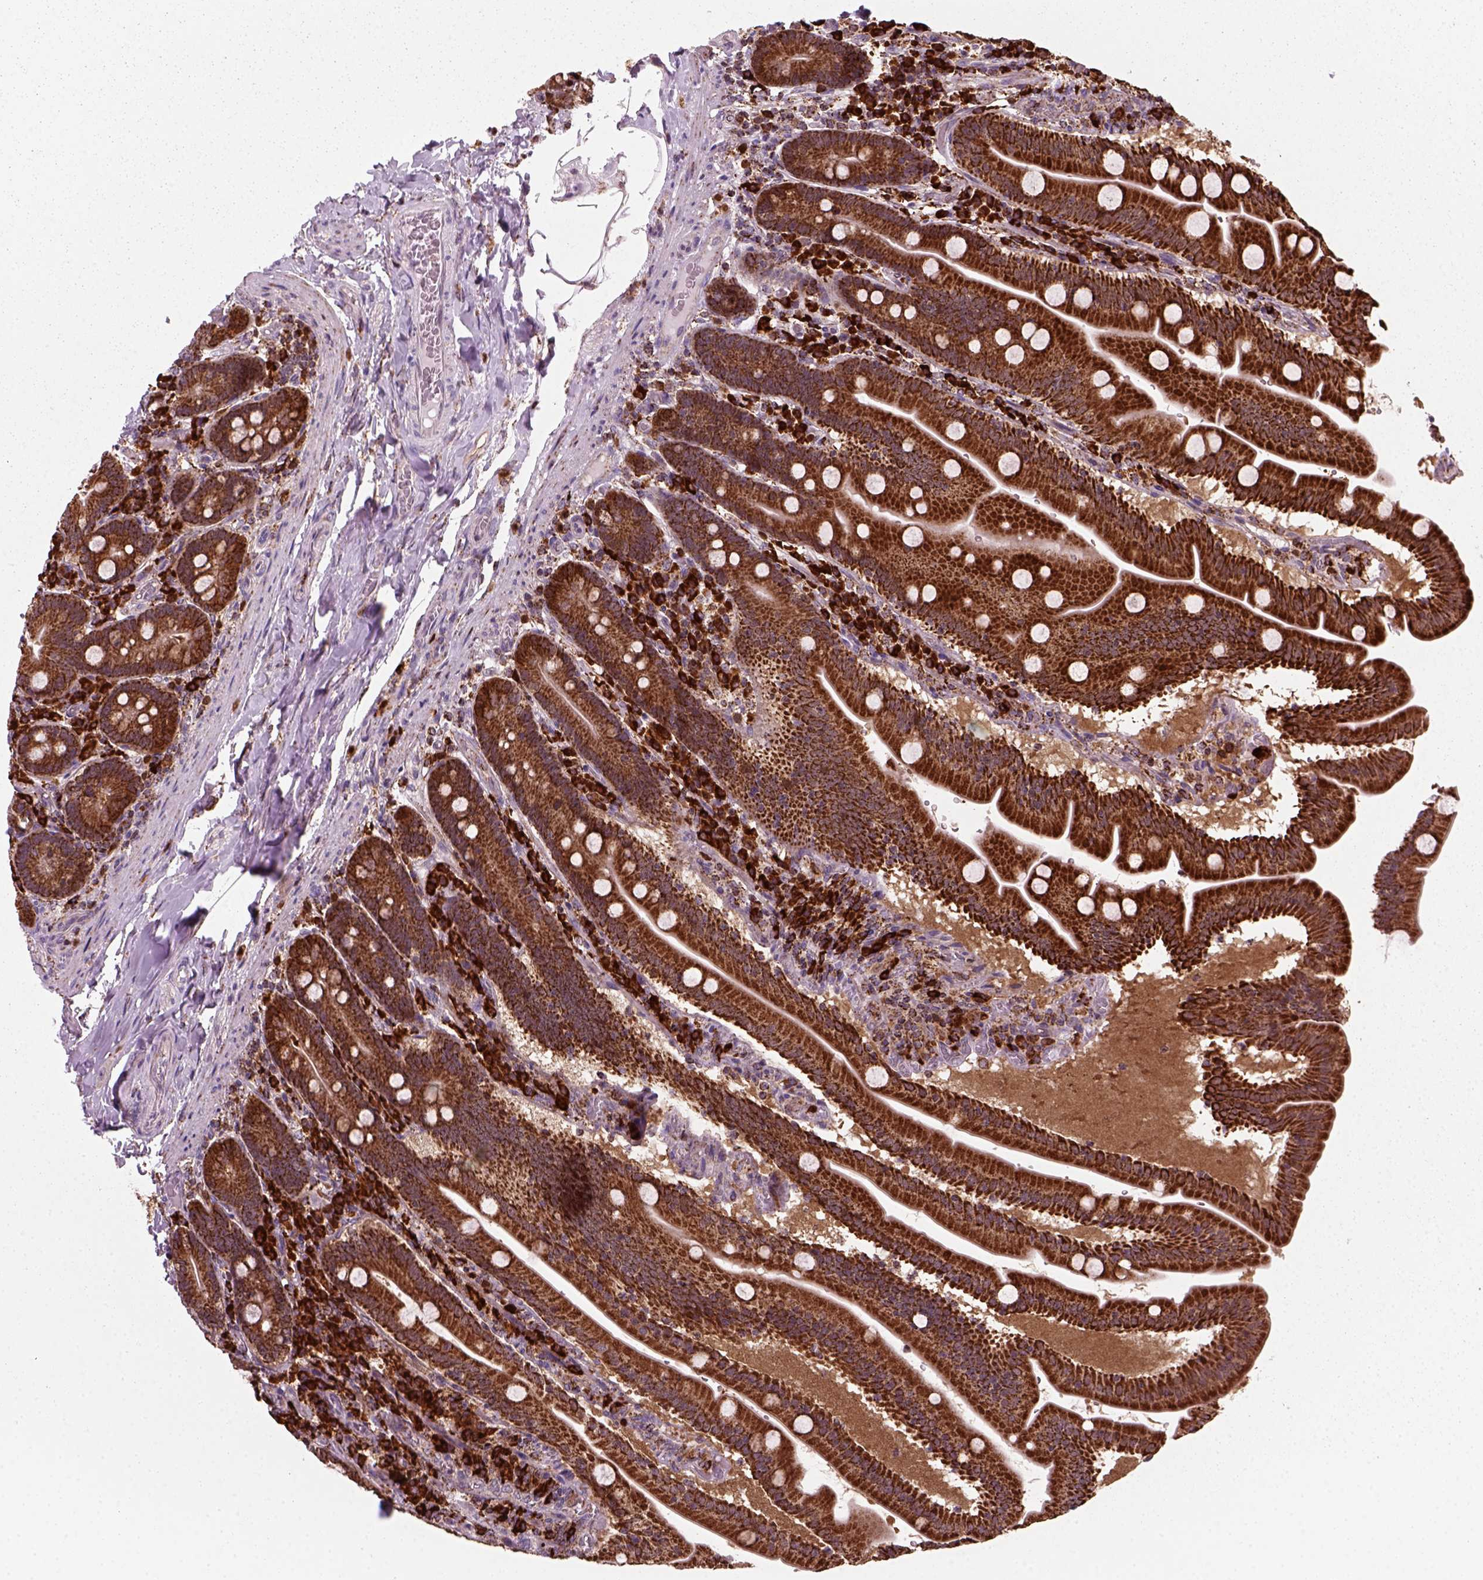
{"staining": {"intensity": "strong", "quantity": ">75%", "location": "cytoplasmic/membranous"}, "tissue": "small intestine", "cell_type": "Glandular cells", "image_type": "normal", "snomed": [{"axis": "morphology", "description": "Normal tissue, NOS"}, {"axis": "topography", "description": "Small intestine"}], "caption": "High-magnification brightfield microscopy of benign small intestine stained with DAB (brown) and counterstained with hematoxylin (blue). glandular cells exhibit strong cytoplasmic/membranous positivity is present in approximately>75% of cells. Immunohistochemistry stains the protein in brown and the nuclei are stained blue.", "gene": "NUDT16L1", "patient": {"sex": "male", "age": 37}}